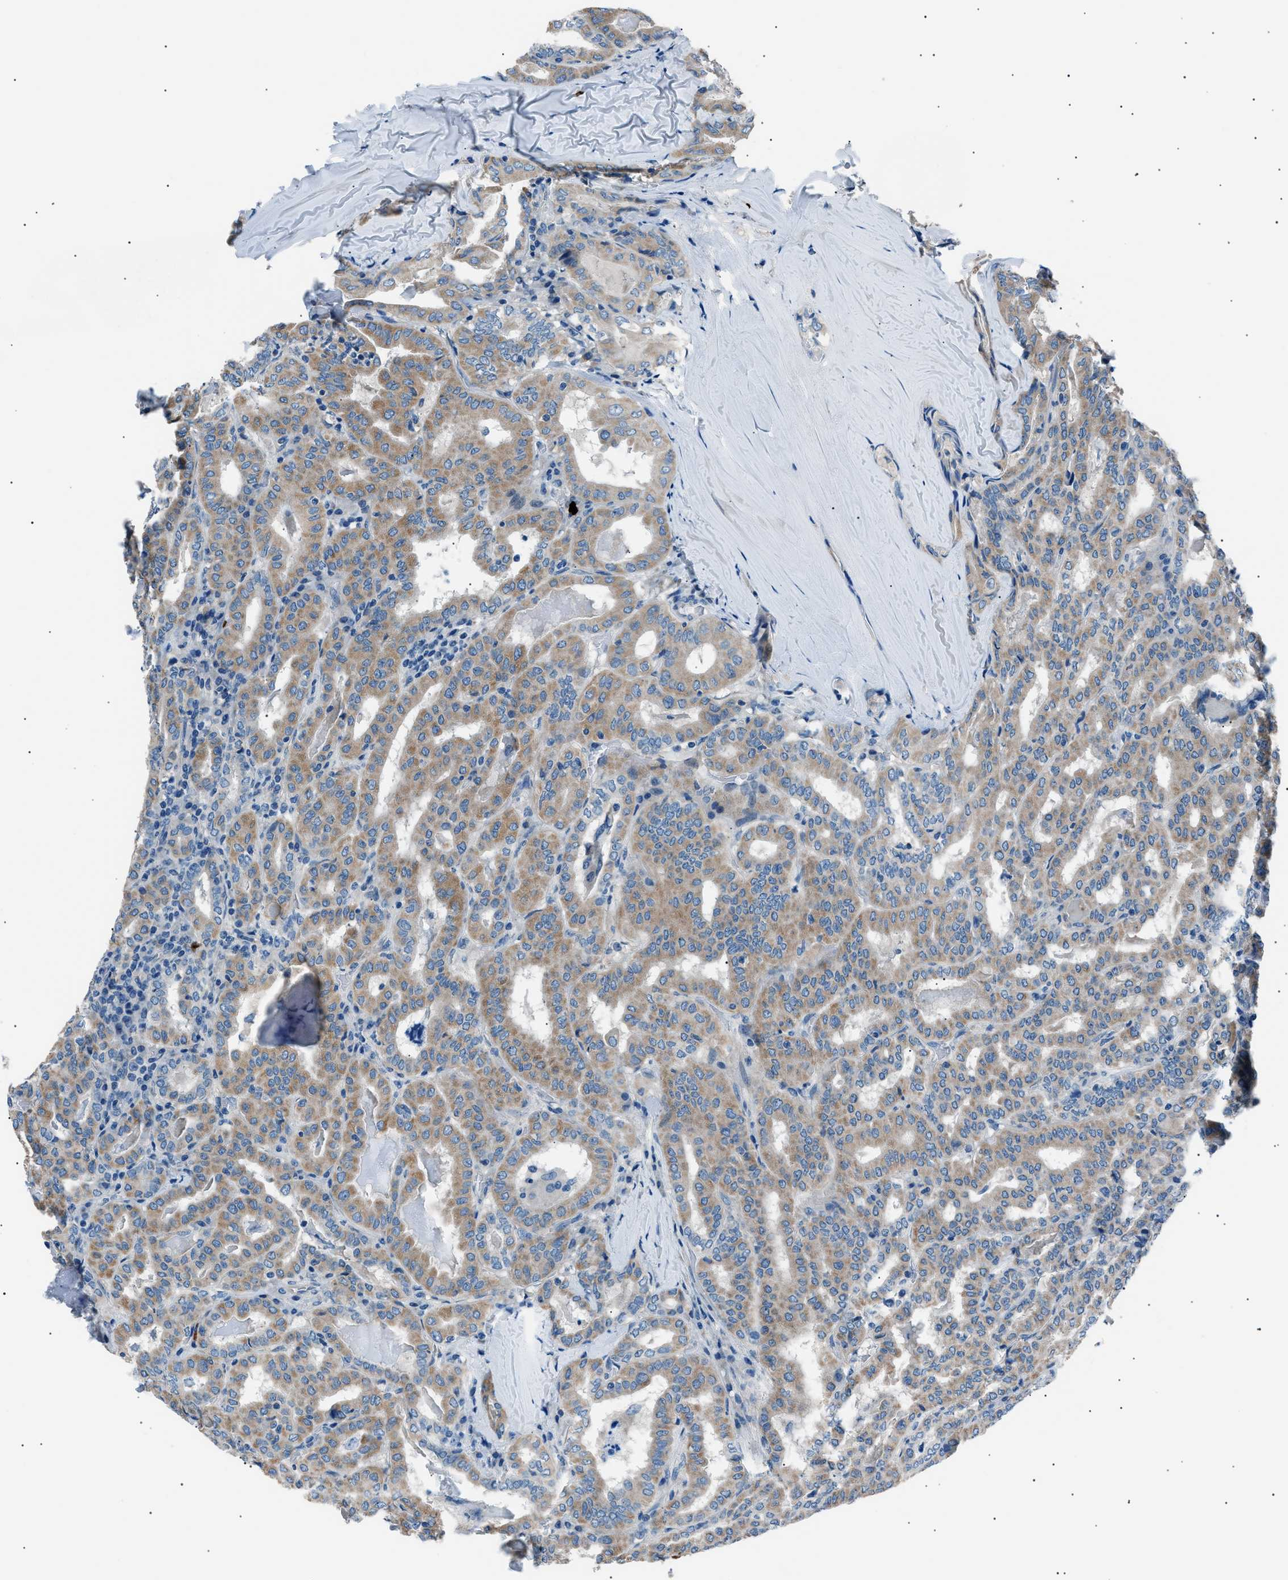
{"staining": {"intensity": "weak", "quantity": ">75%", "location": "cytoplasmic/membranous"}, "tissue": "thyroid cancer", "cell_type": "Tumor cells", "image_type": "cancer", "snomed": [{"axis": "morphology", "description": "Papillary adenocarcinoma, NOS"}, {"axis": "topography", "description": "Thyroid gland"}], "caption": "Protein expression analysis of human thyroid cancer (papillary adenocarcinoma) reveals weak cytoplasmic/membranous expression in about >75% of tumor cells.", "gene": "LRRC37B", "patient": {"sex": "female", "age": 42}}